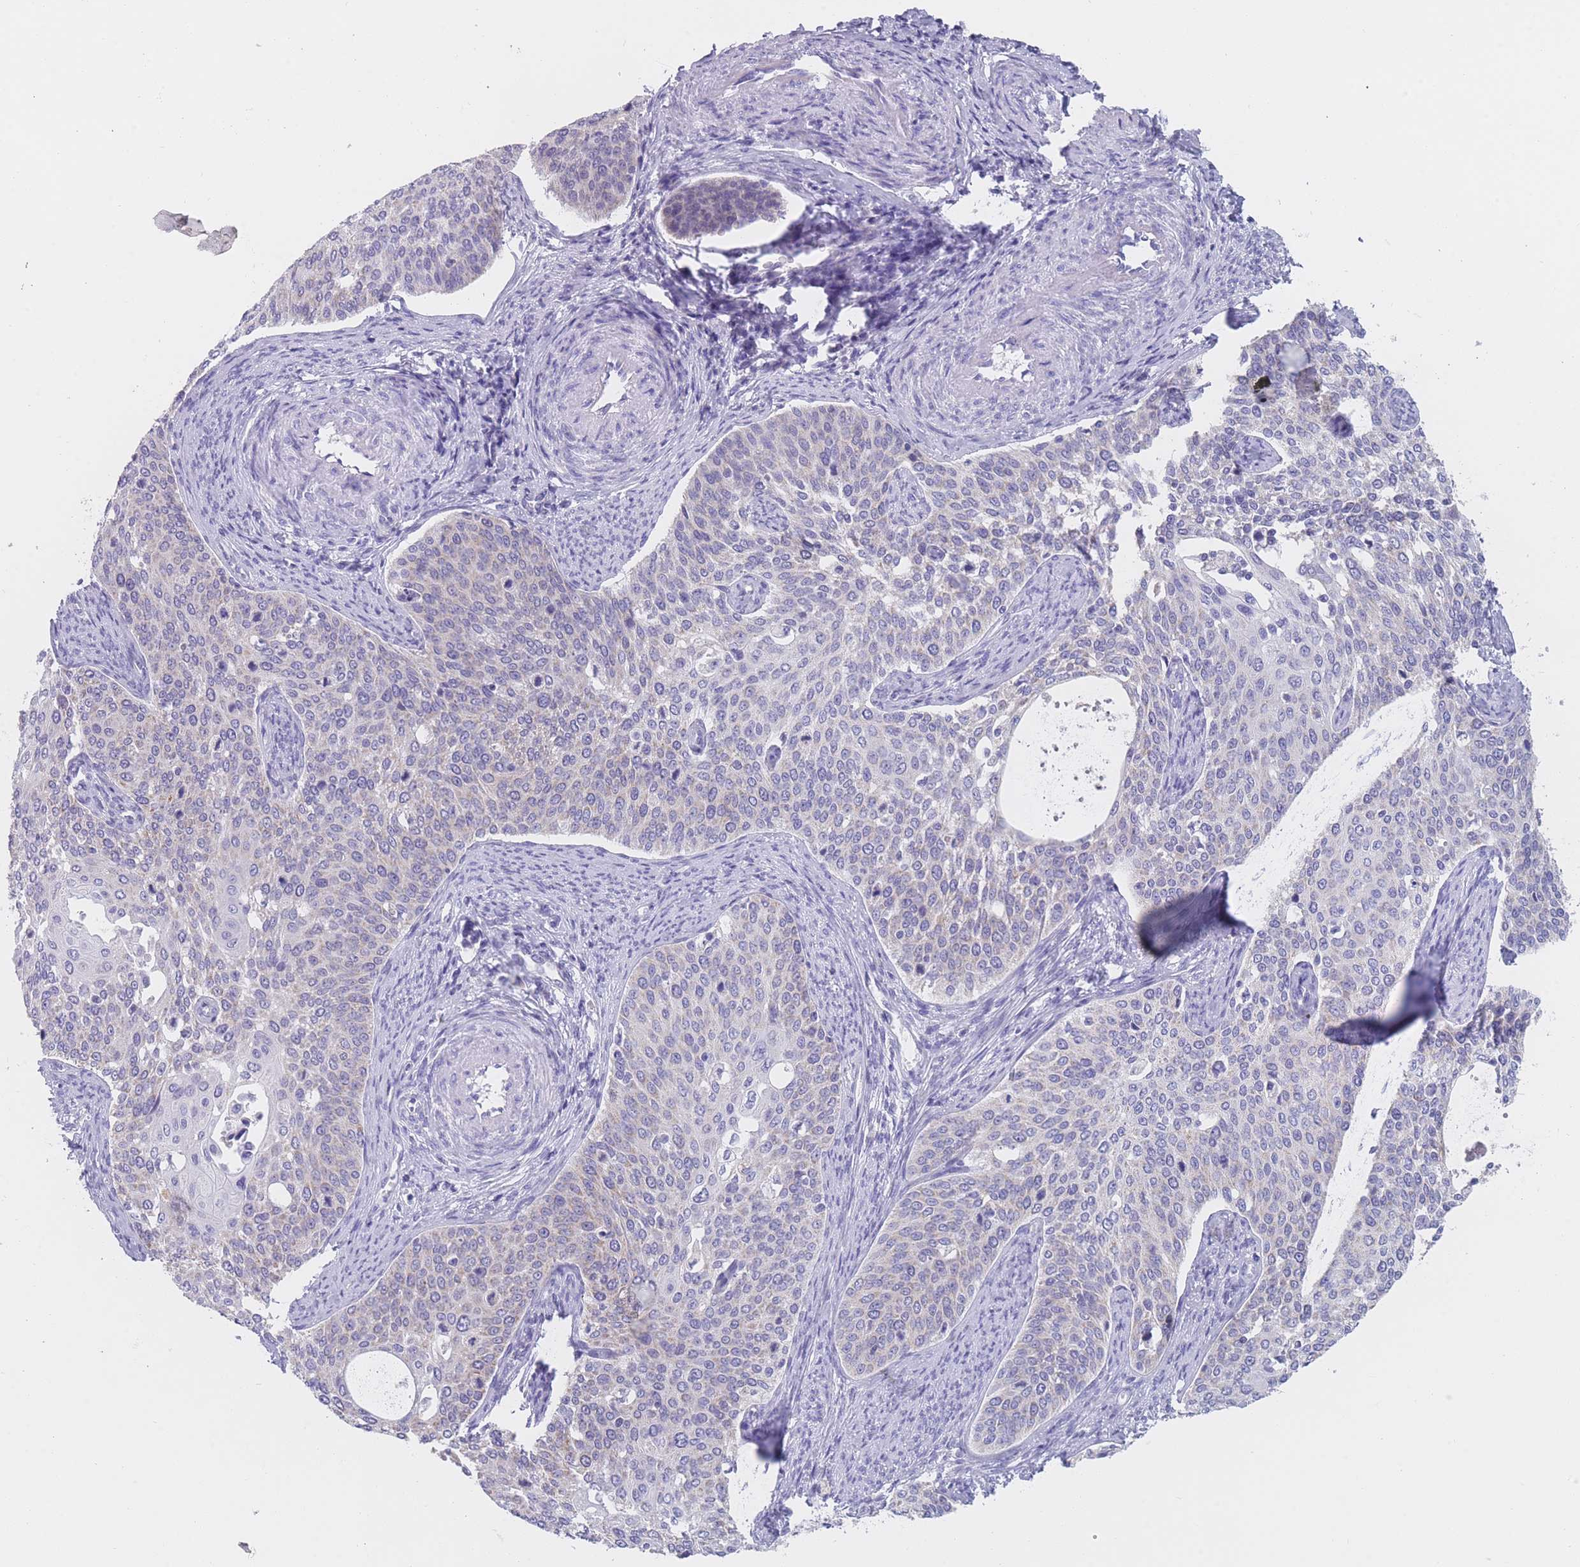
{"staining": {"intensity": "weak", "quantity": "25%-75%", "location": "cytoplasmic/membranous"}, "tissue": "cervical cancer", "cell_type": "Tumor cells", "image_type": "cancer", "snomed": [{"axis": "morphology", "description": "Squamous cell carcinoma, NOS"}, {"axis": "topography", "description": "Cervix"}], "caption": "Immunohistochemical staining of cervical cancer (squamous cell carcinoma) displays weak cytoplasmic/membranous protein staining in about 25%-75% of tumor cells. The staining is performed using DAB brown chromogen to label protein expression. The nuclei are counter-stained blue using hematoxylin.", "gene": "MRPS14", "patient": {"sex": "female", "age": 44}}